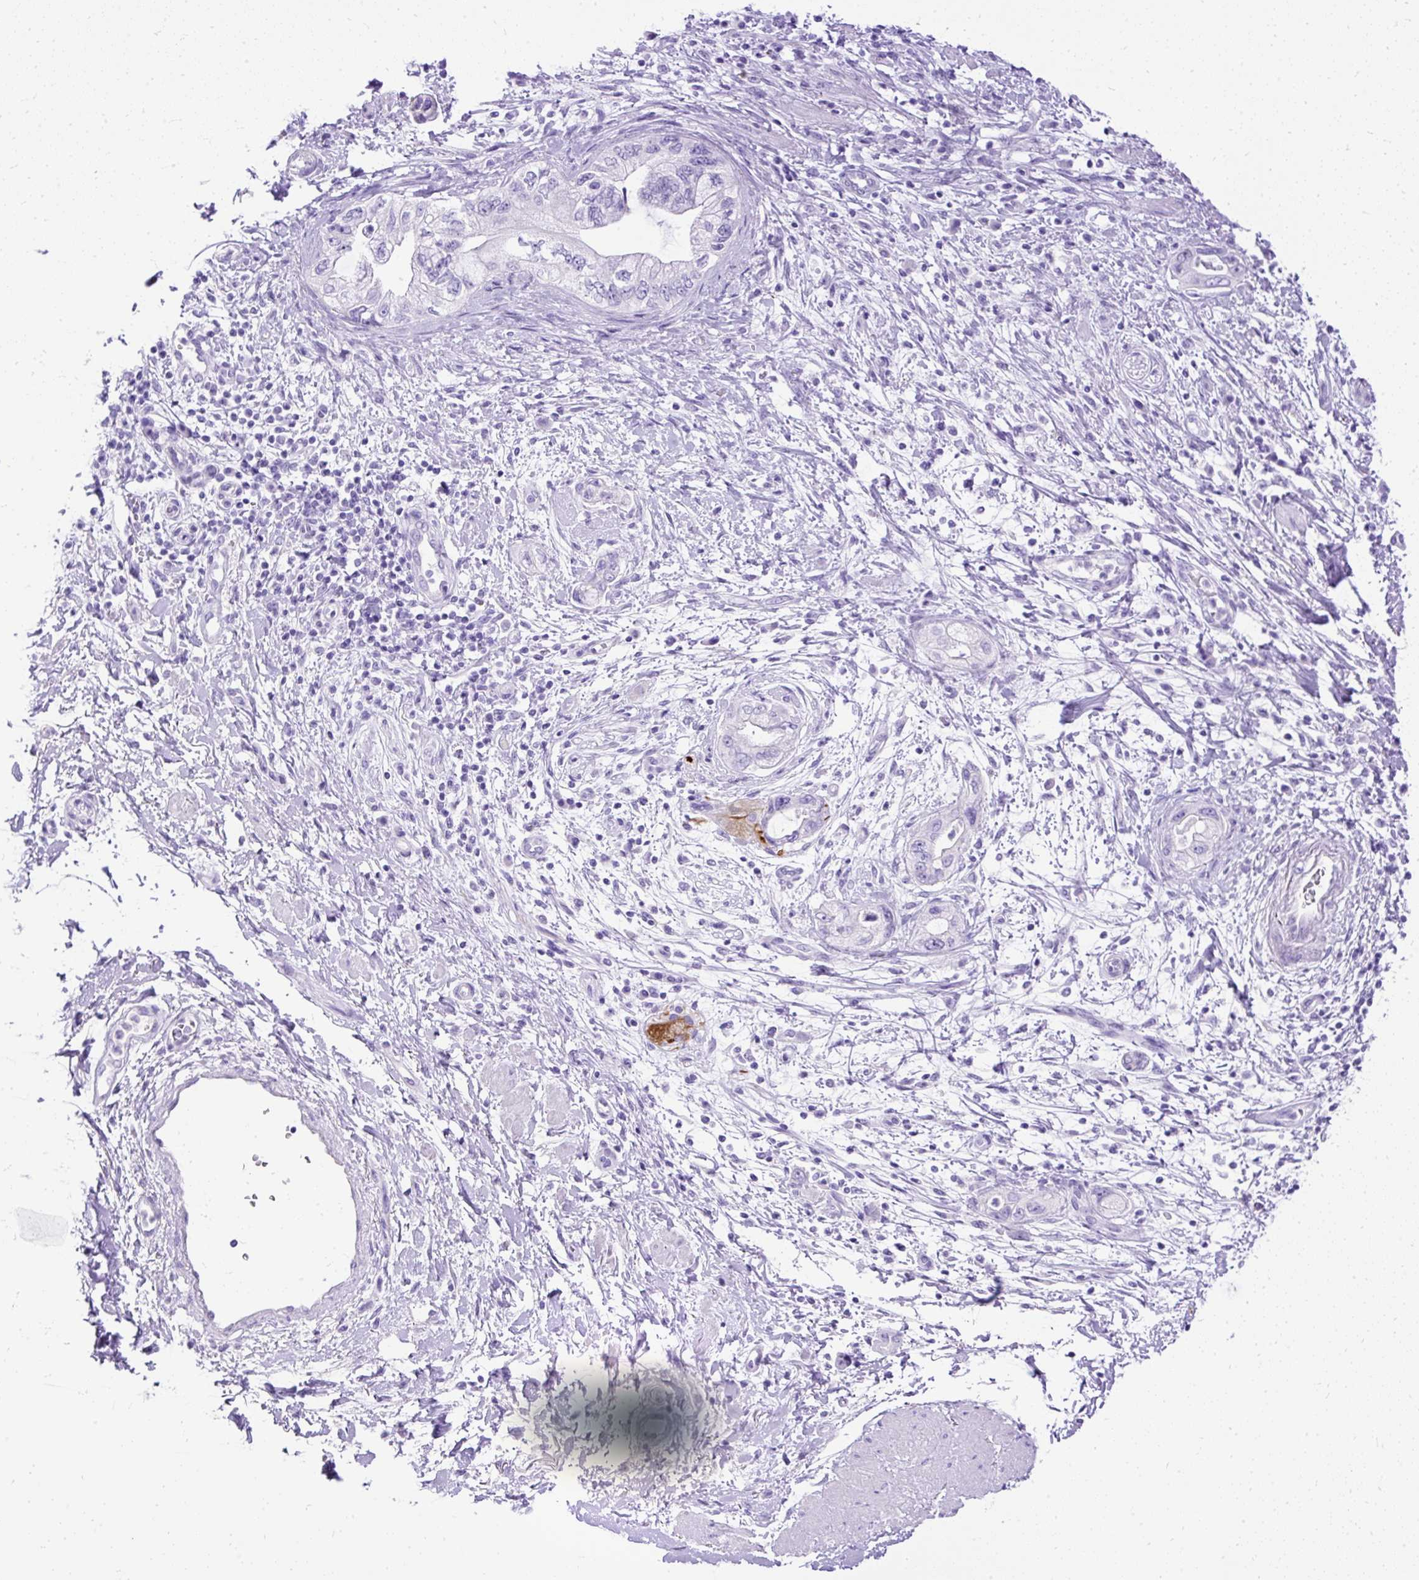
{"staining": {"intensity": "negative", "quantity": "none", "location": "none"}, "tissue": "pancreatic cancer", "cell_type": "Tumor cells", "image_type": "cancer", "snomed": [{"axis": "morphology", "description": "Adenocarcinoma, NOS"}, {"axis": "topography", "description": "Pancreas"}], "caption": "Immunohistochemistry (IHC) of human adenocarcinoma (pancreatic) reveals no positivity in tumor cells. Nuclei are stained in blue.", "gene": "HEY1", "patient": {"sex": "female", "age": 73}}